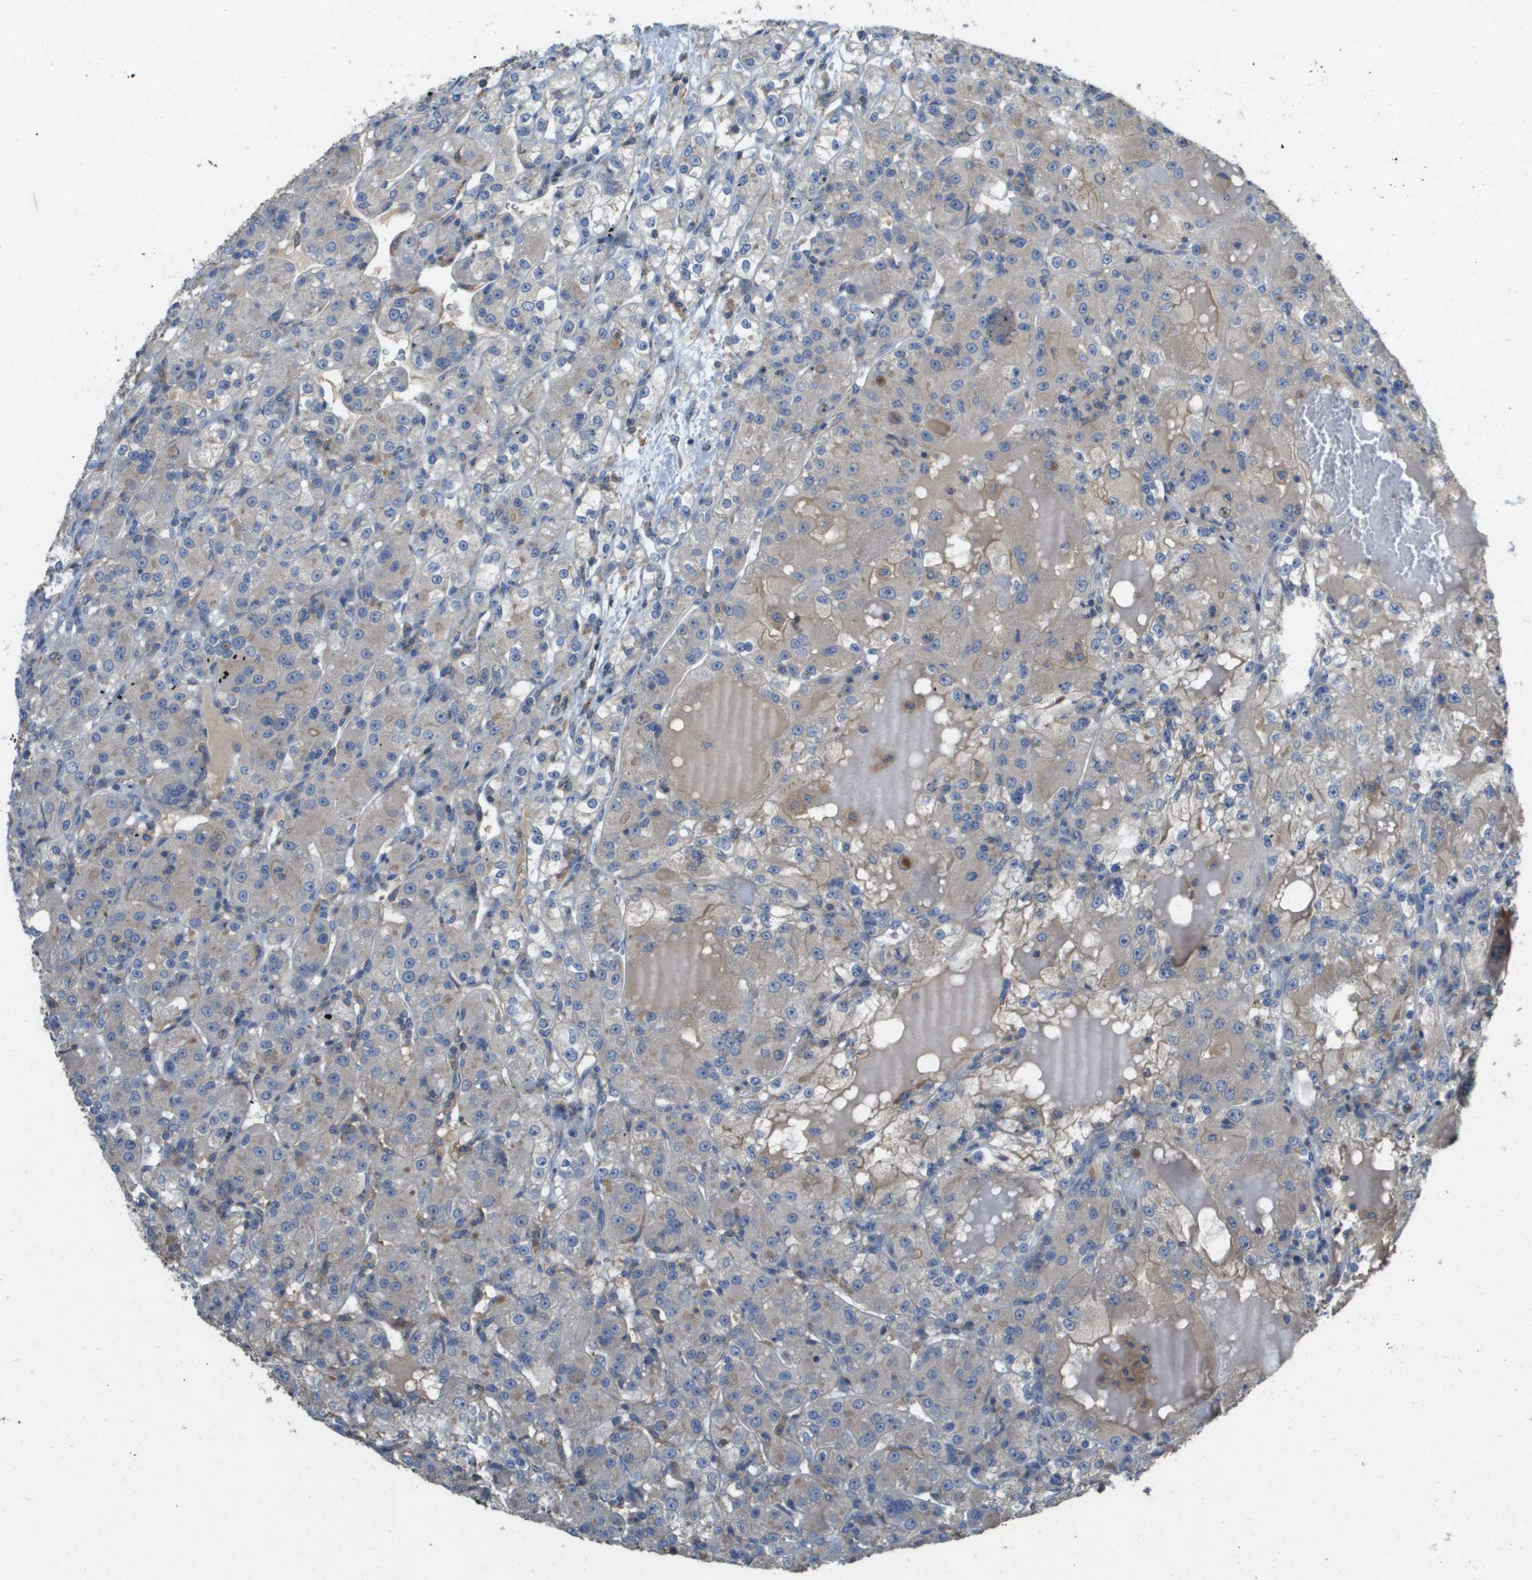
{"staining": {"intensity": "weak", "quantity": "<25%", "location": "cytoplasmic/membranous"}, "tissue": "renal cancer", "cell_type": "Tumor cells", "image_type": "cancer", "snomed": [{"axis": "morphology", "description": "Normal tissue, NOS"}, {"axis": "morphology", "description": "Adenocarcinoma, NOS"}, {"axis": "topography", "description": "Kidney"}], "caption": "DAB immunohistochemical staining of adenocarcinoma (renal) demonstrates no significant positivity in tumor cells. The staining was performed using DAB (3,3'-diaminobenzidine) to visualize the protein expression in brown, while the nuclei were stained in blue with hematoxylin (Magnification: 20x).", "gene": "CLCA4", "patient": {"sex": "male", "age": 61}}